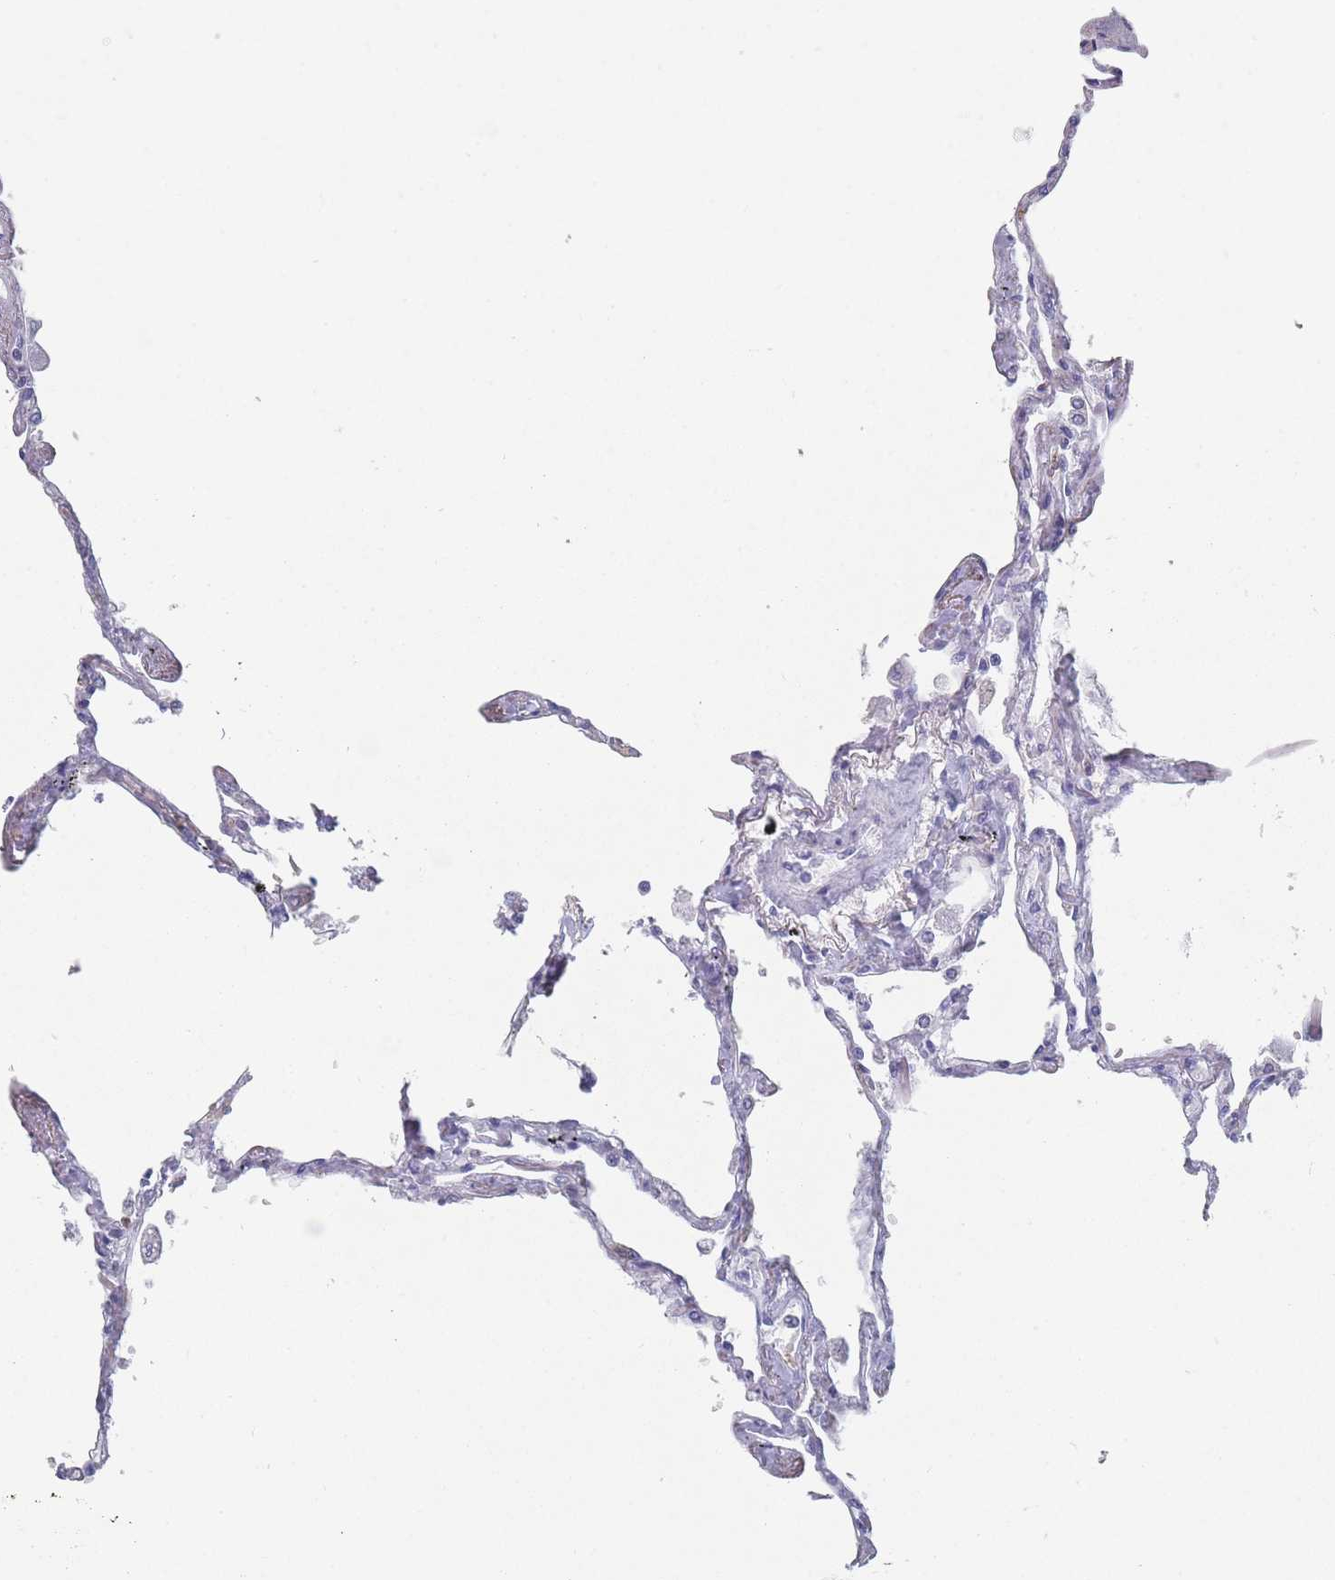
{"staining": {"intensity": "negative", "quantity": "none", "location": "none"}, "tissue": "lung", "cell_type": "Alveolar cells", "image_type": "normal", "snomed": [{"axis": "morphology", "description": "Normal tissue, NOS"}, {"axis": "topography", "description": "Lung"}], "caption": "DAB immunohistochemical staining of normal human lung displays no significant positivity in alveolar cells.", "gene": "ATP1A3", "patient": {"sex": "female", "age": 67}}